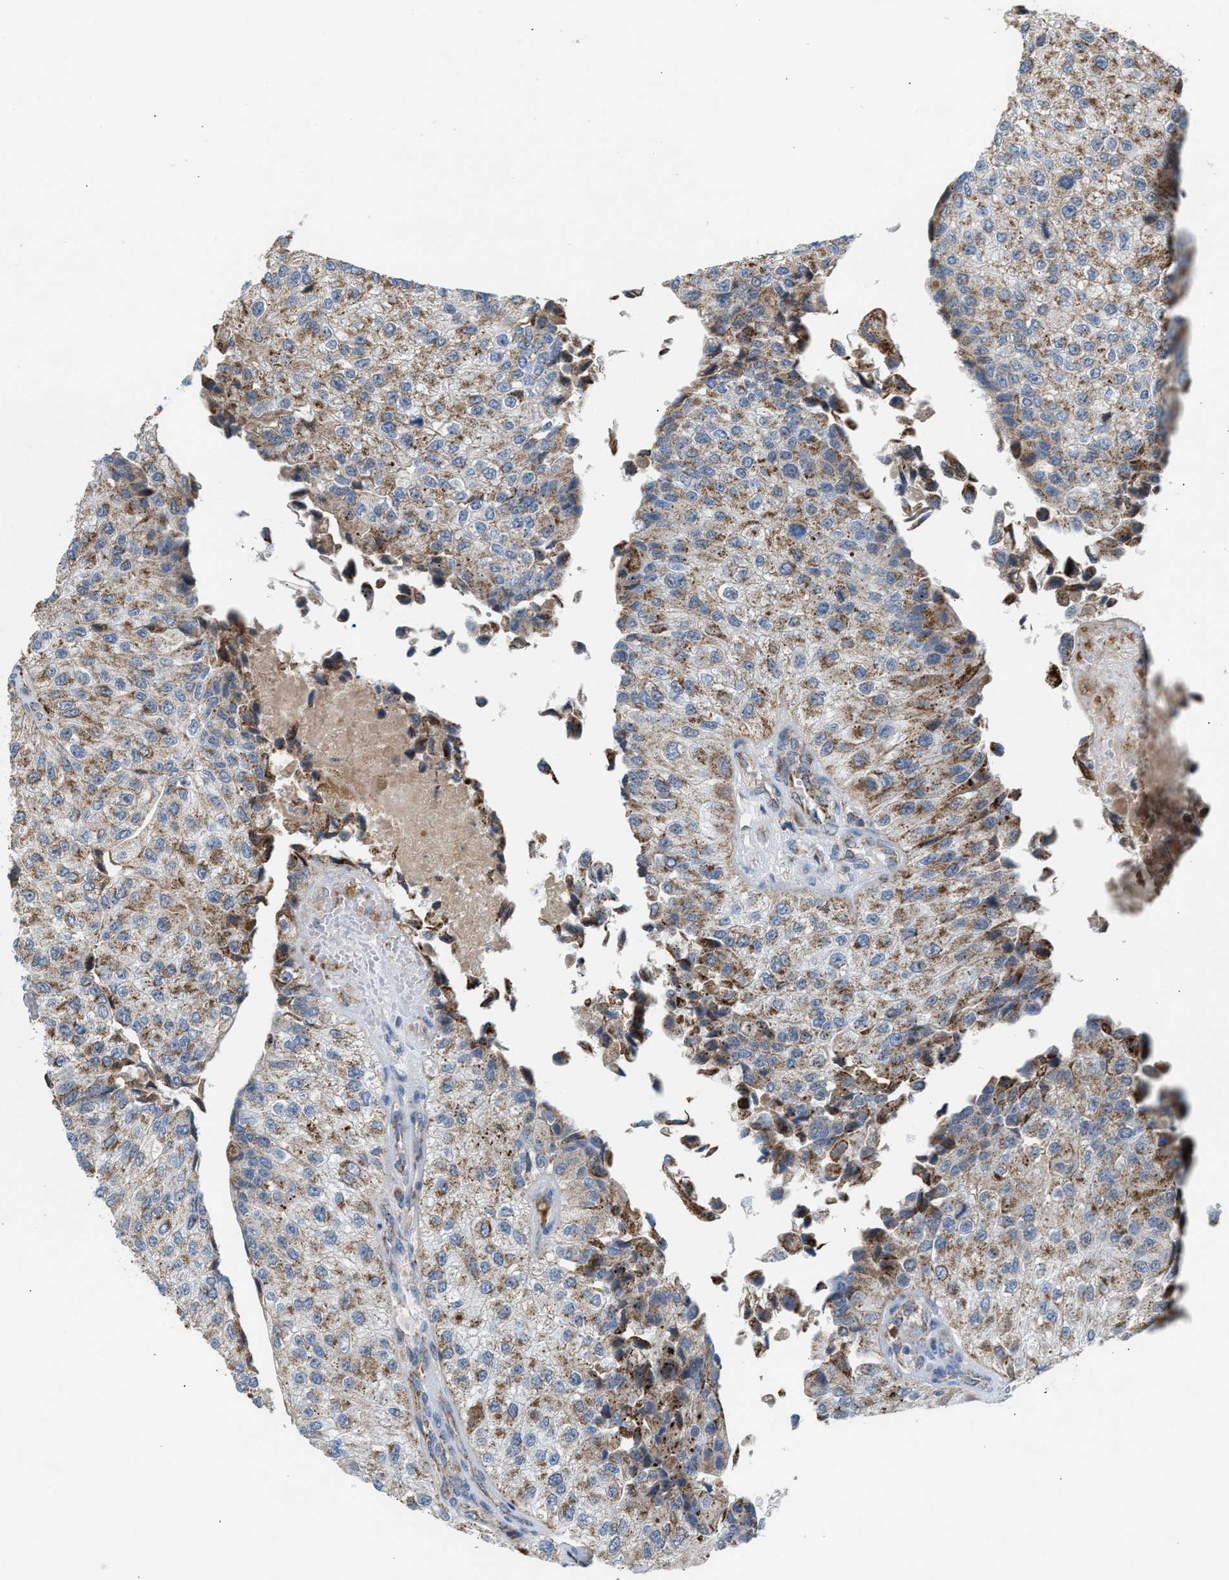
{"staining": {"intensity": "moderate", "quantity": ">75%", "location": "cytoplasmic/membranous"}, "tissue": "urothelial cancer", "cell_type": "Tumor cells", "image_type": "cancer", "snomed": [{"axis": "morphology", "description": "Urothelial carcinoma, High grade"}, {"axis": "topography", "description": "Kidney"}, {"axis": "topography", "description": "Urinary bladder"}], "caption": "Urothelial cancer tissue exhibits moderate cytoplasmic/membranous staining in about >75% of tumor cells, visualized by immunohistochemistry.", "gene": "PMPCA", "patient": {"sex": "male", "age": 77}}